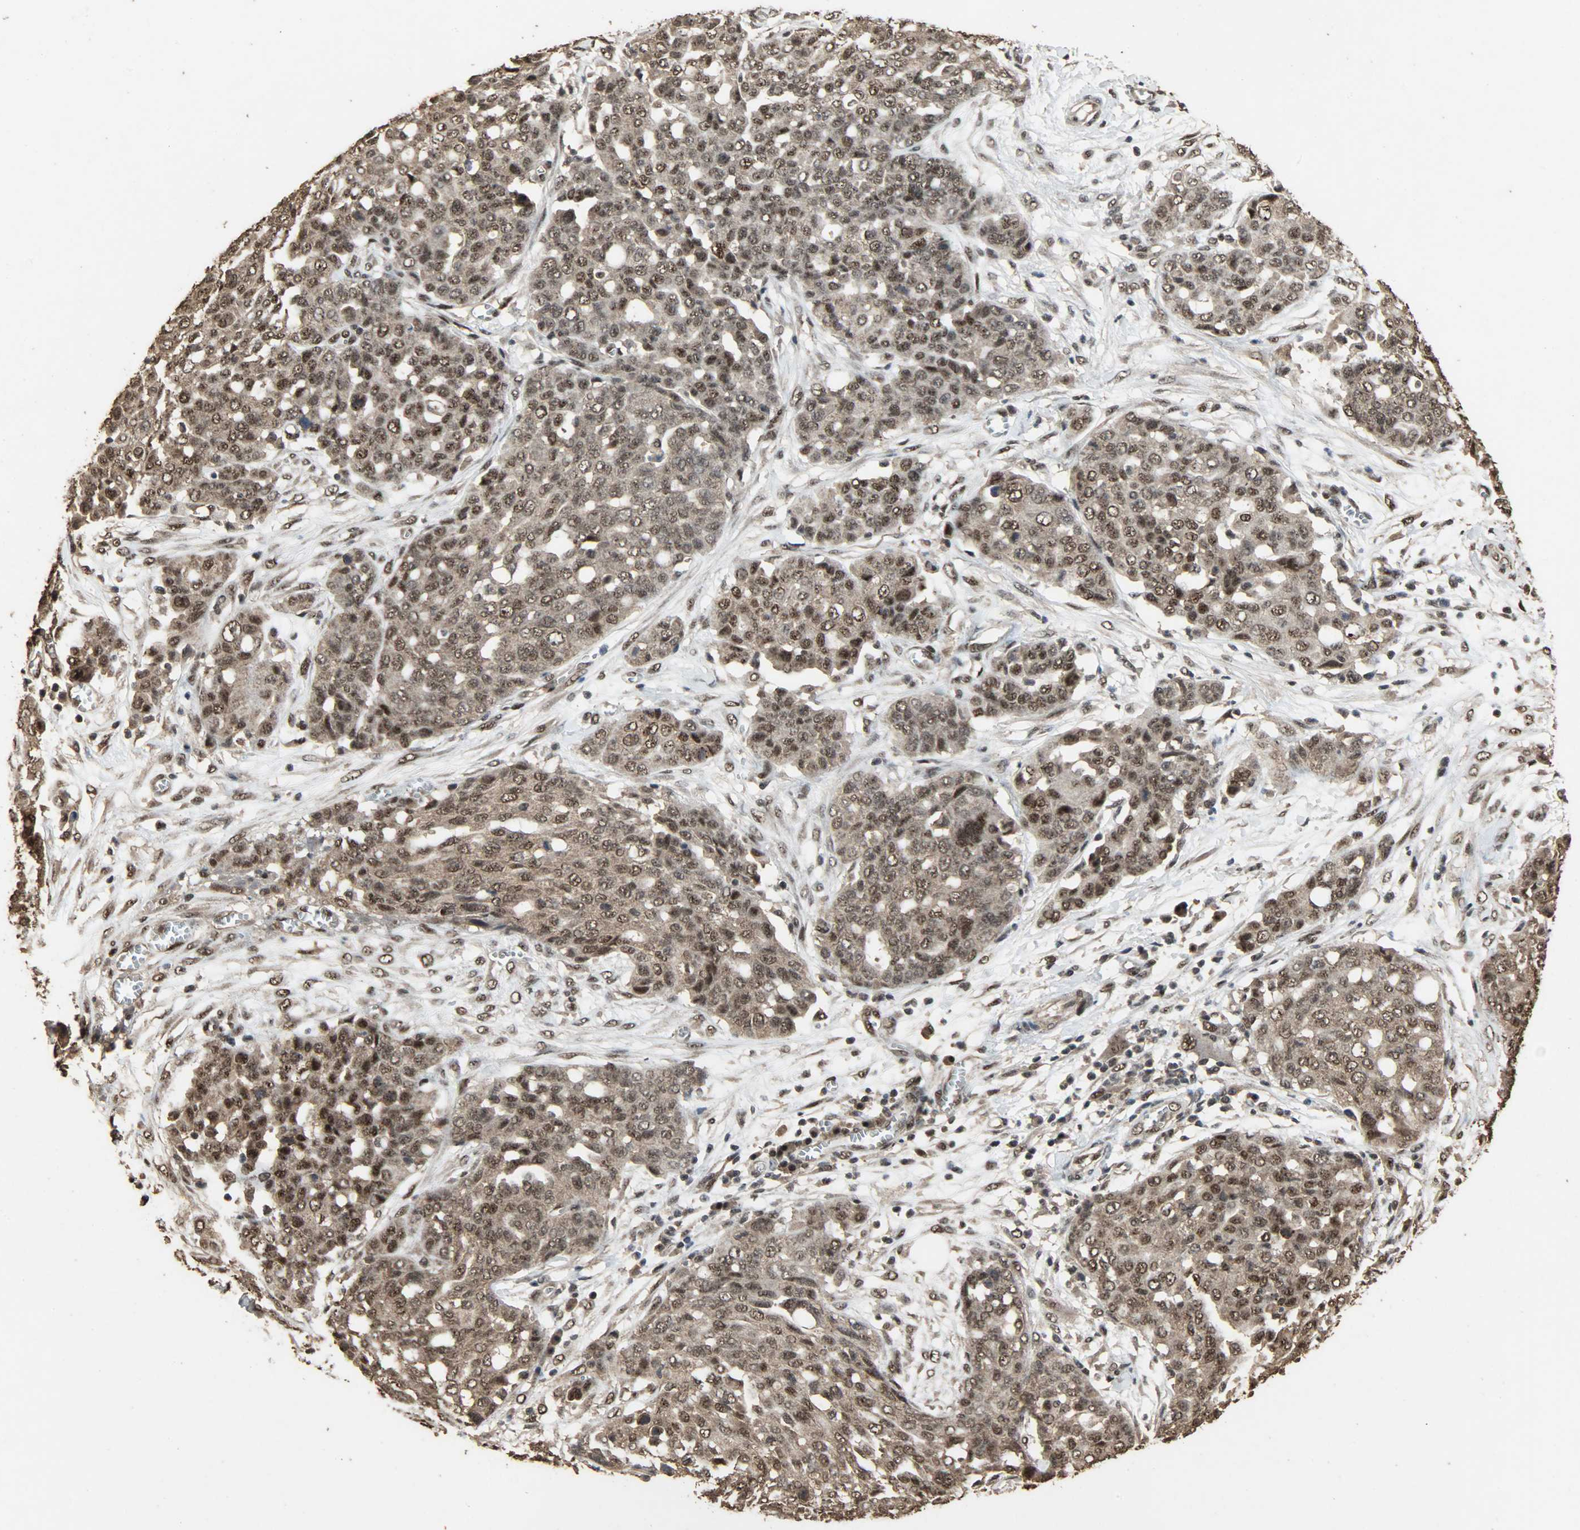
{"staining": {"intensity": "strong", "quantity": ">75%", "location": "cytoplasmic/membranous,nuclear"}, "tissue": "ovarian cancer", "cell_type": "Tumor cells", "image_type": "cancer", "snomed": [{"axis": "morphology", "description": "Cystadenocarcinoma, serous, NOS"}, {"axis": "topography", "description": "Soft tissue"}, {"axis": "topography", "description": "Ovary"}], "caption": "Tumor cells demonstrate high levels of strong cytoplasmic/membranous and nuclear positivity in about >75% of cells in ovarian serous cystadenocarcinoma. (DAB = brown stain, brightfield microscopy at high magnification).", "gene": "CCNT2", "patient": {"sex": "female", "age": 57}}